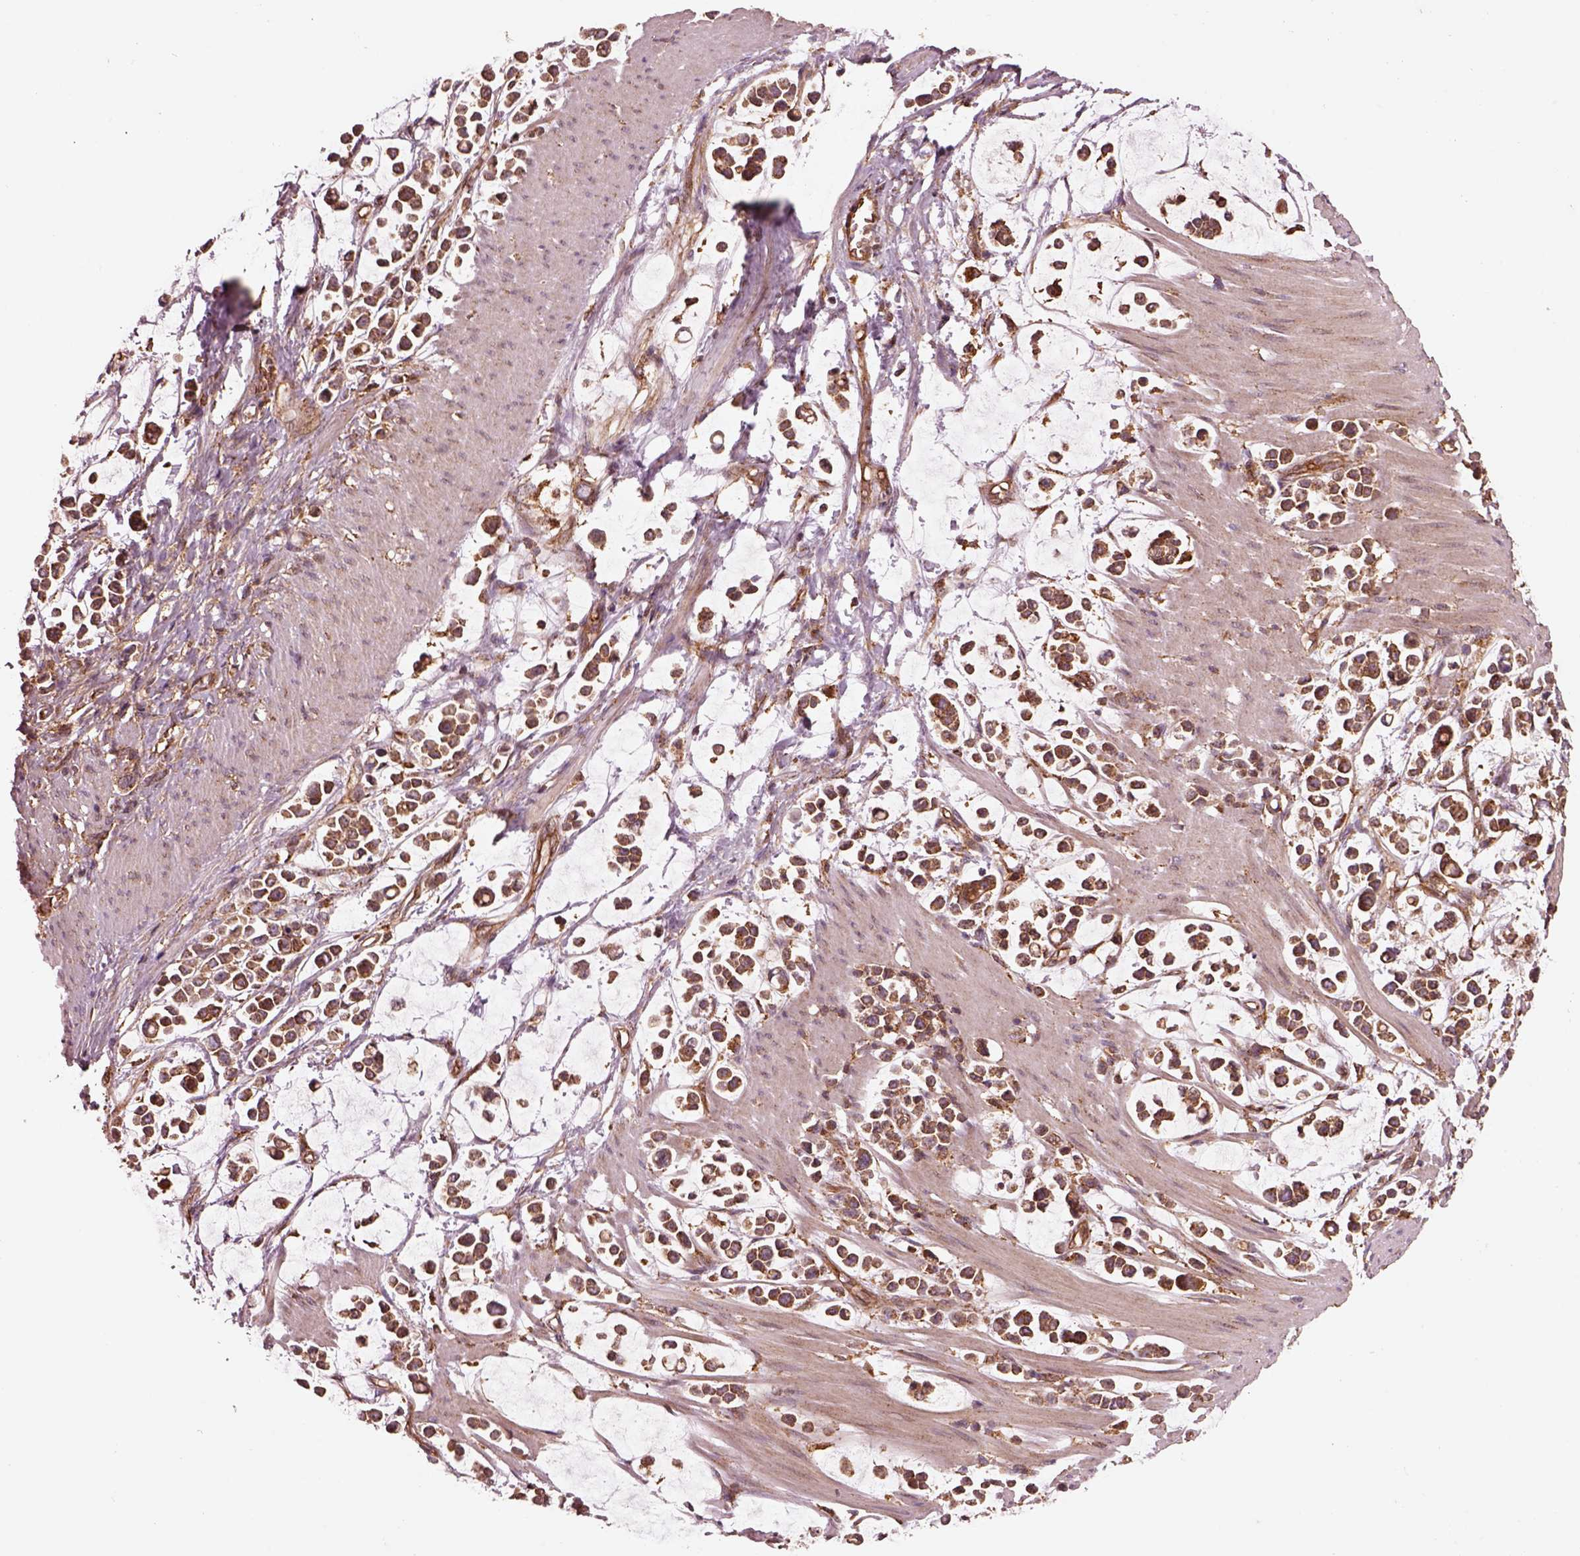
{"staining": {"intensity": "strong", "quantity": ">75%", "location": "cytoplasmic/membranous"}, "tissue": "stomach cancer", "cell_type": "Tumor cells", "image_type": "cancer", "snomed": [{"axis": "morphology", "description": "Adenocarcinoma, NOS"}, {"axis": "topography", "description": "Stomach"}], "caption": "Immunohistochemical staining of human stomach adenocarcinoma displays high levels of strong cytoplasmic/membranous protein staining in approximately >75% of tumor cells.", "gene": "WASHC2A", "patient": {"sex": "male", "age": 82}}